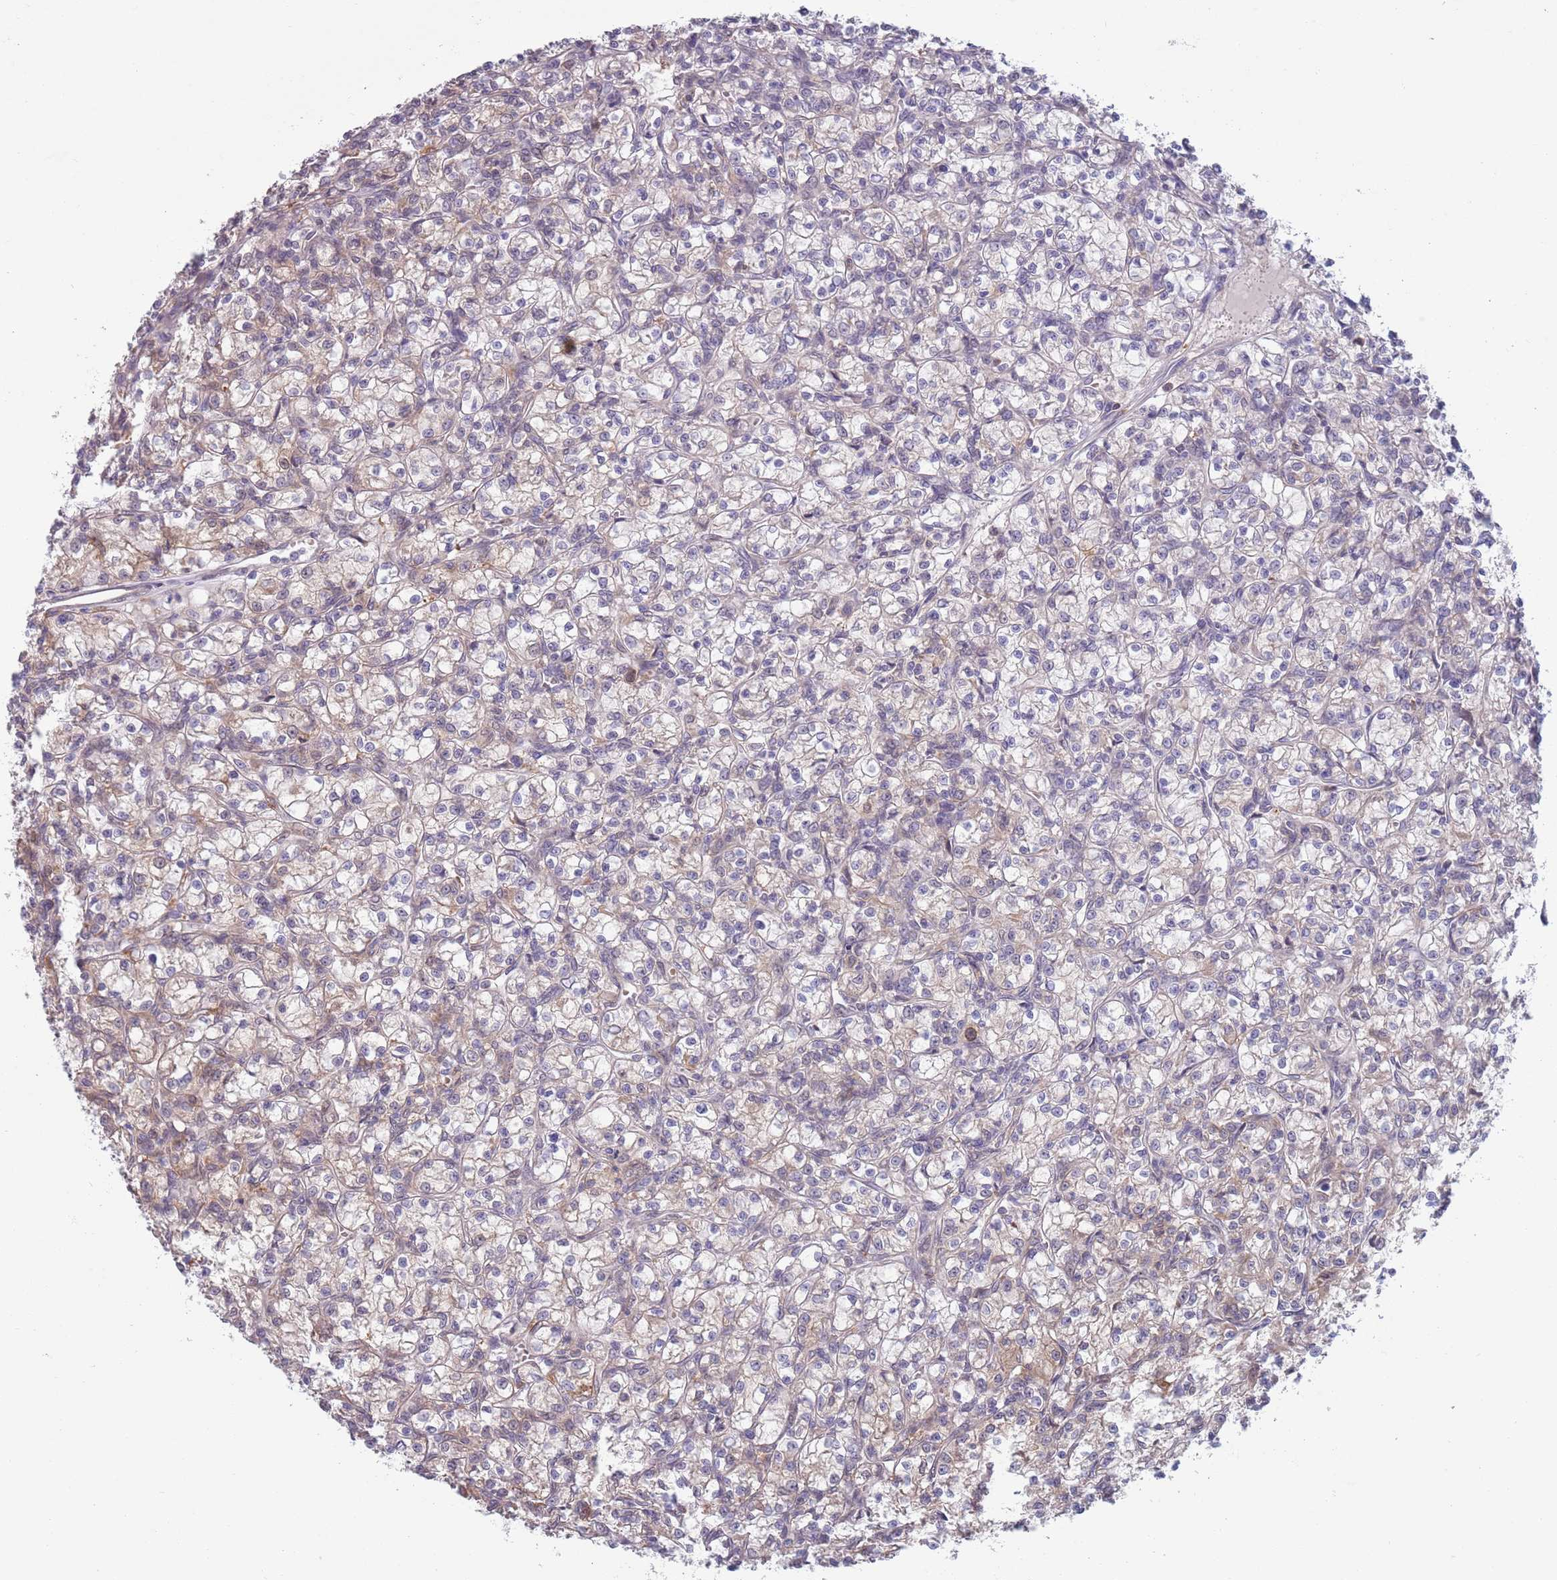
{"staining": {"intensity": "weak", "quantity": "<25%", "location": "cytoplasmic/membranous"}, "tissue": "renal cancer", "cell_type": "Tumor cells", "image_type": "cancer", "snomed": [{"axis": "morphology", "description": "Adenocarcinoma, NOS"}, {"axis": "topography", "description": "Kidney"}], "caption": "DAB (3,3'-diaminobenzidine) immunohistochemical staining of renal adenocarcinoma shows no significant expression in tumor cells.", "gene": "CLNS1A", "patient": {"sex": "female", "age": 59}}